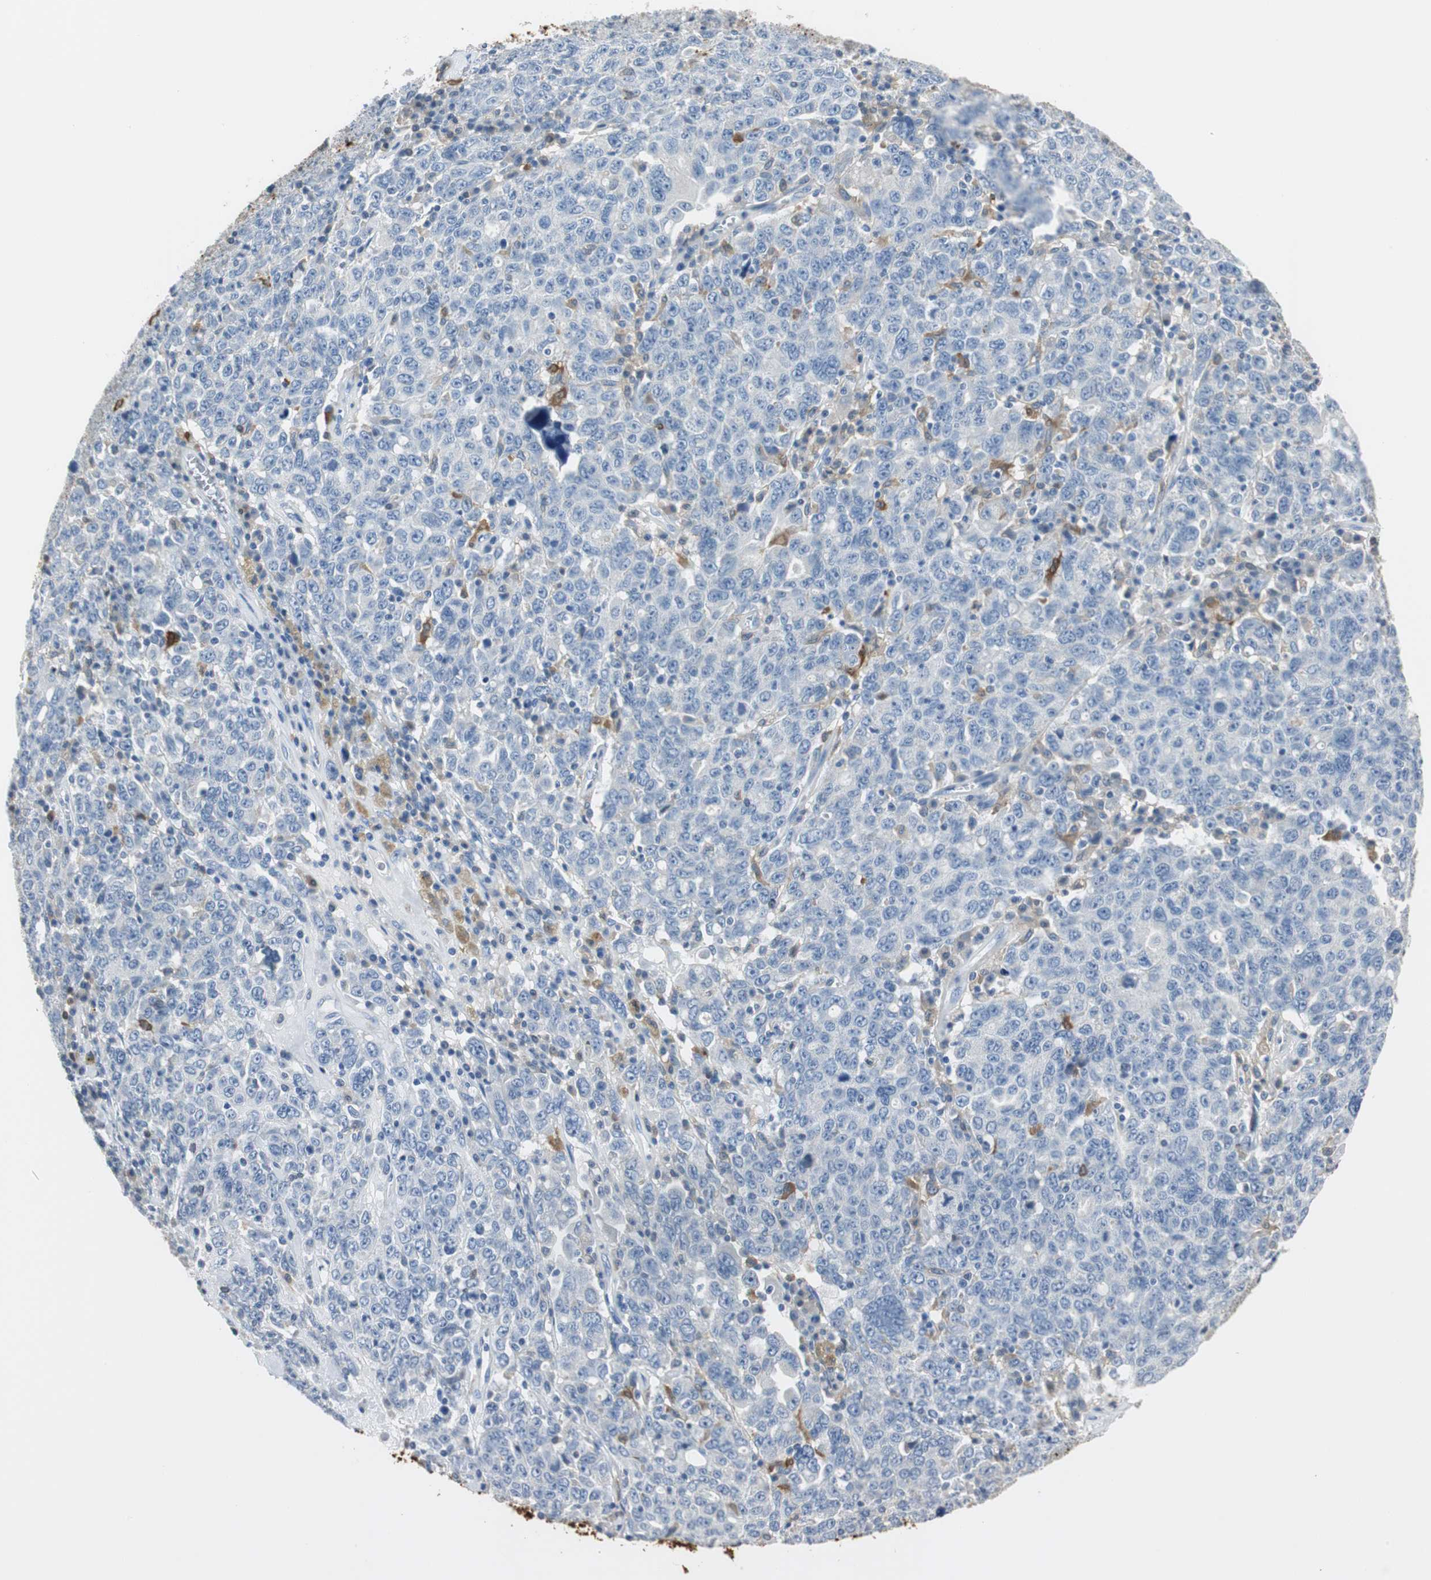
{"staining": {"intensity": "negative", "quantity": "none", "location": "none"}, "tissue": "ovarian cancer", "cell_type": "Tumor cells", "image_type": "cancer", "snomed": [{"axis": "morphology", "description": "Carcinoma, endometroid"}, {"axis": "topography", "description": "Ovary"}], "caption": "Immunohistochemical staining of ovarian endometroid carcinoma reveals no significant positivity in tumor cells.", "gene": "FBP1", "patient": {"sex": "female", "age": 62}}